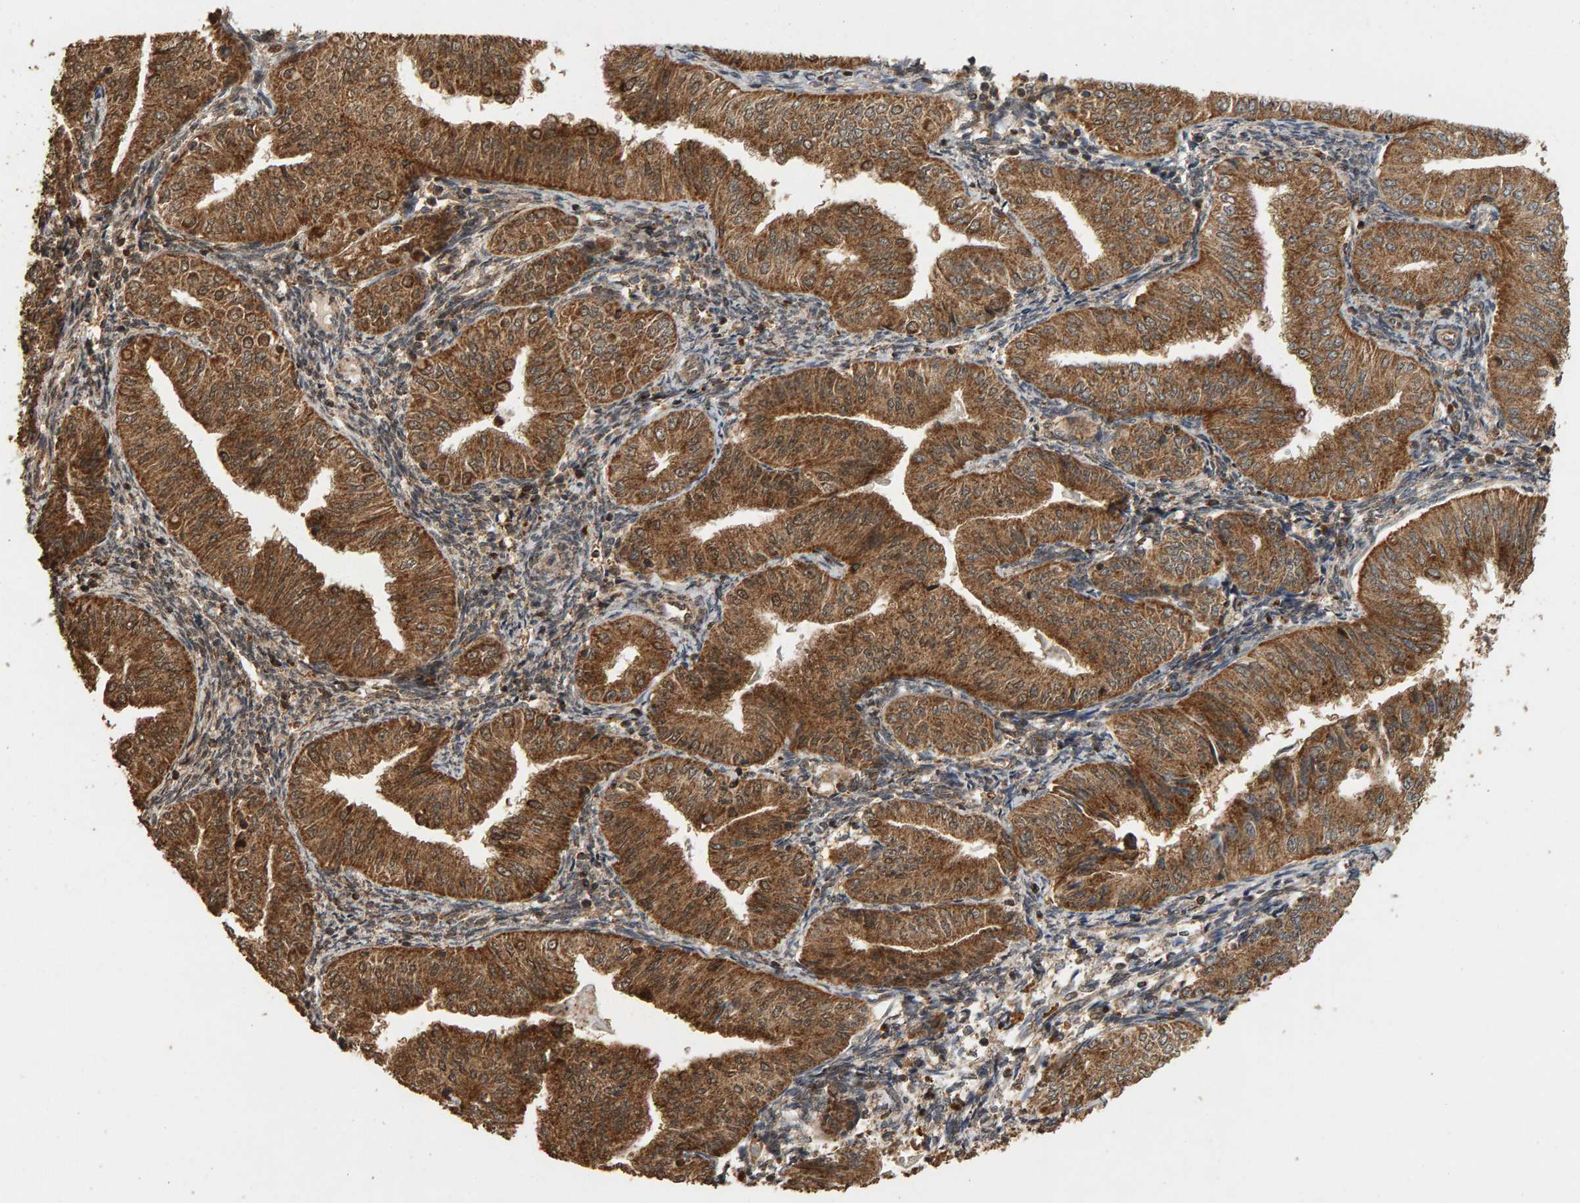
{"staining": {"intensity": "moderate", "quantity": ">75%", "location": "cytoplasmic/membranous,nuclear"}, "tissue": "endometrial cancer", "cell_type": "Tumor cells", "image_type": "cancer", "snomed": [{"axis": "morphology", "description": "Normal tissue, NOS"}, {"axis": "morphology", "description": "Adenocarcinoma, NOS"}, {"axis": "topography", "description": "Endometrium"}], "caption": "High-power microscopy captured an IHC micrograph of endometrial cancer (adenocarcinoma), revealing moderate cytoplasmic/membranous and nuclear positivity in approximately >75% of tumor cells. (IHC, brightfield microscopy, high magnification).", "gene": "GSTK1", "patient": {"sex": "female", "age": 53}}